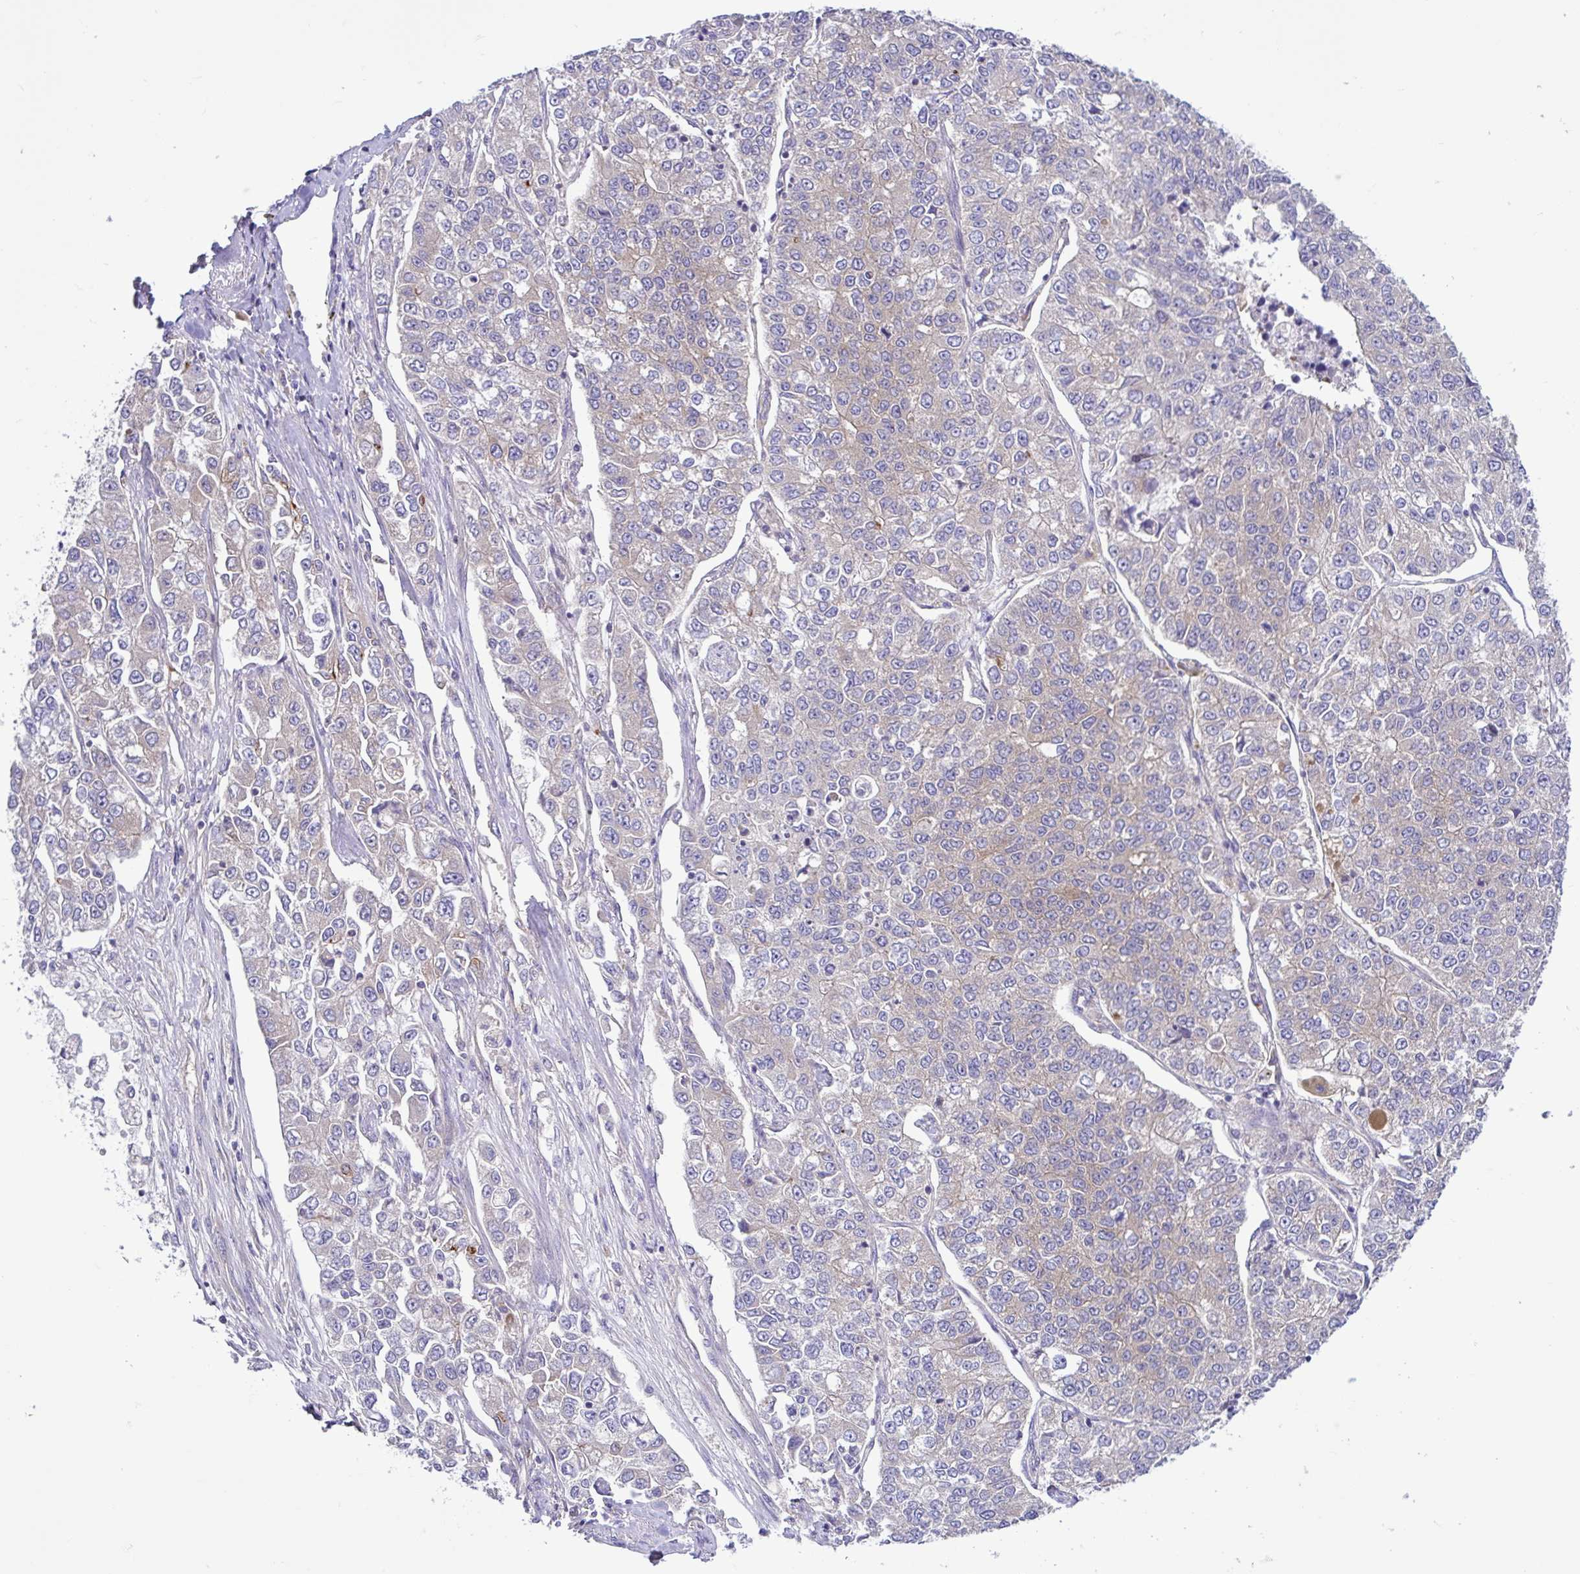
{"staining": {"intensity": "weak", "quantity": "<25%", "location": "cytoplasmic/membranous"}, "tissue": "lung cancer", "cell_type": "Tumor cells", "image_type": "cancer", "snomed": [{"axis": "morphology", "description": "Adenocarcinoma, NOS"}, {"axis": "topography", "description": "Lung"}], "caption": "A high-resolution histopathology image shows IHC staining of lung cancer (adenocarcinoma), which demonstrates no significant expression in tumor cells.", "gene": "LARS1", "patient": {"sex": "male", "age": 49}}